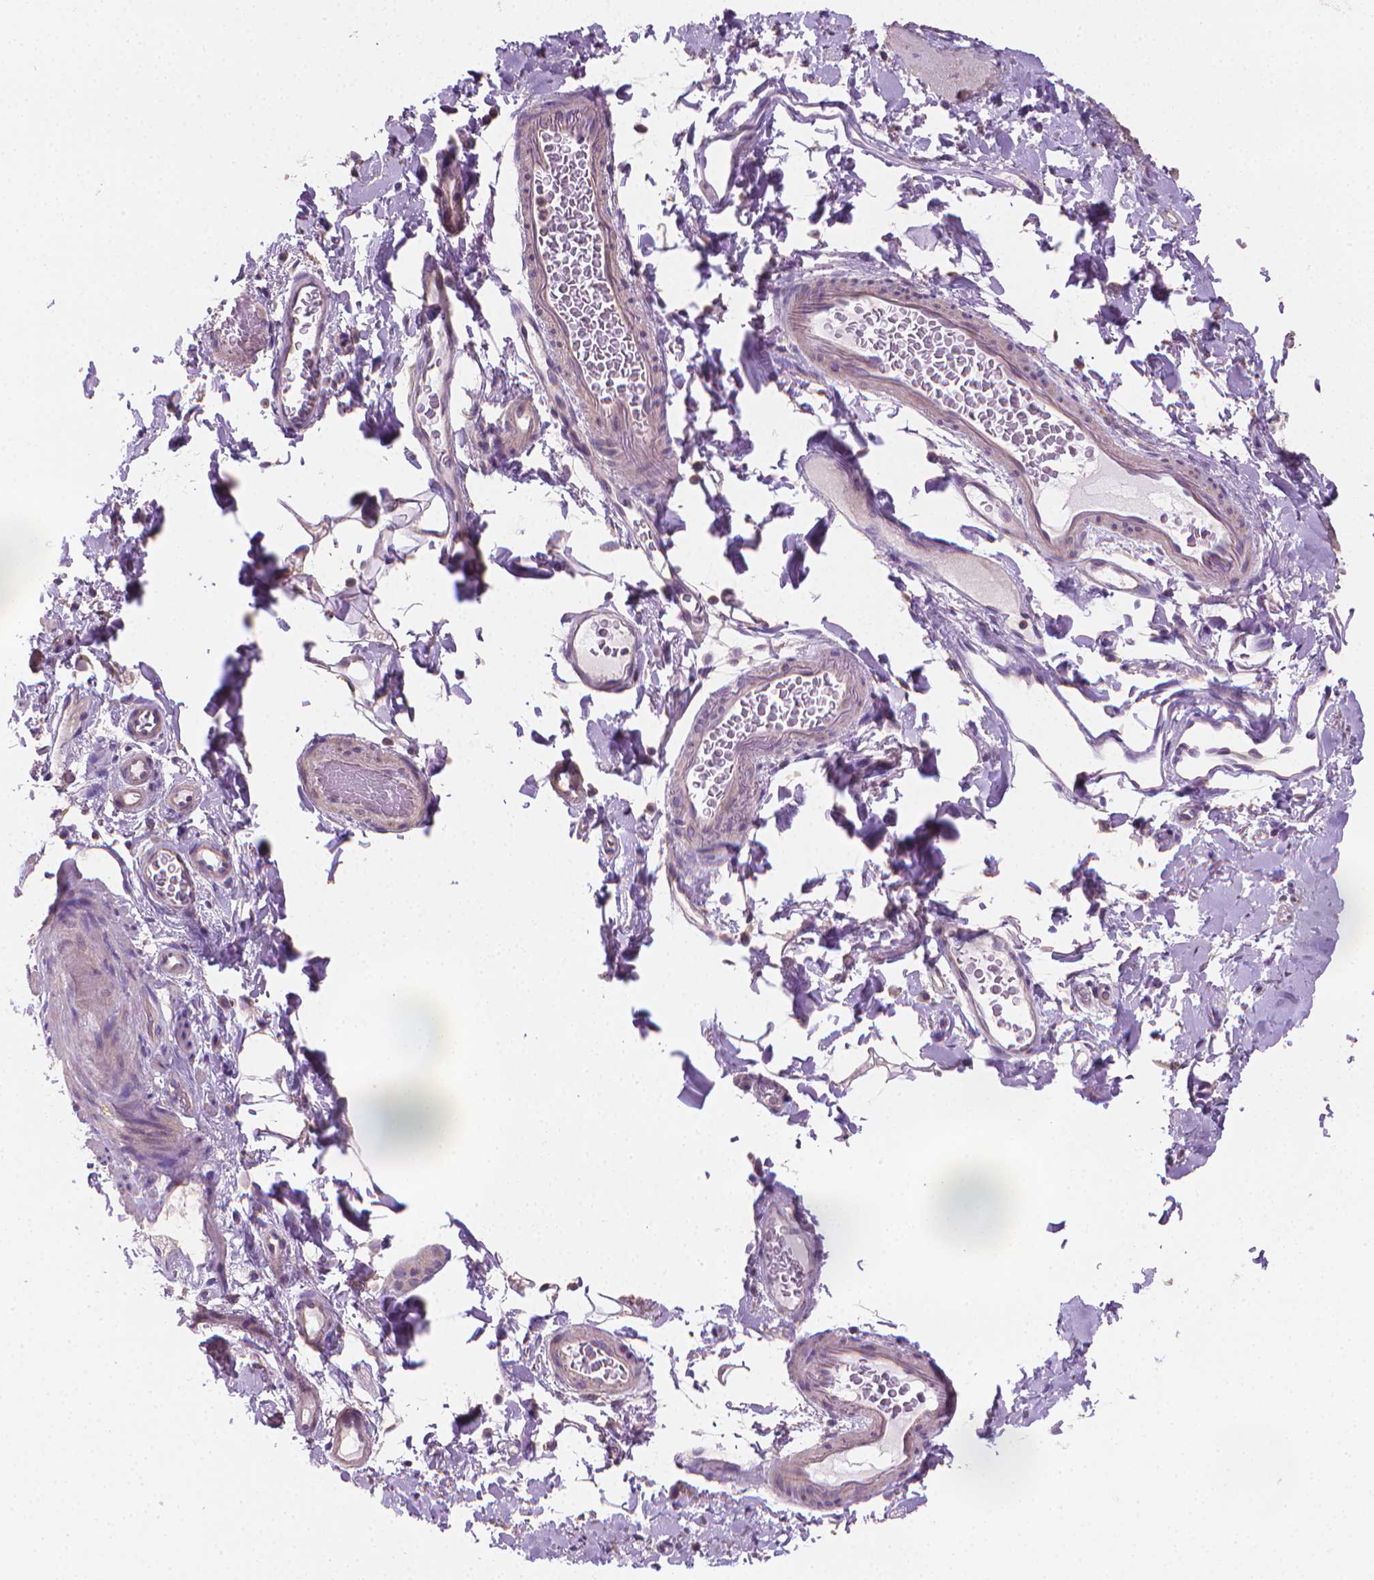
{"staining": {"intensity": "negative", "quantity": "none", "location": "none"}, "tissue": "smooth muscle", "cell_type": "Smooth muscle cells", "image_type": "normal", "snomed": [{"axis": "morphology", "description": "Normal tissue, NOS"}, {"axis": "topography", "description": "Smooth muscle"}, {"axis": "topography", "description": "Colon"}], "caption": "The photomicrograph exhibits no significant staining in smooth muscle cells of smooth muscle. (DAB (3,3'-diaminobenzidine) immunohistochemistry with hematoxylin counter stain).", "gene": "CATIP", "patient": {"sex": "male", "age": 73}}